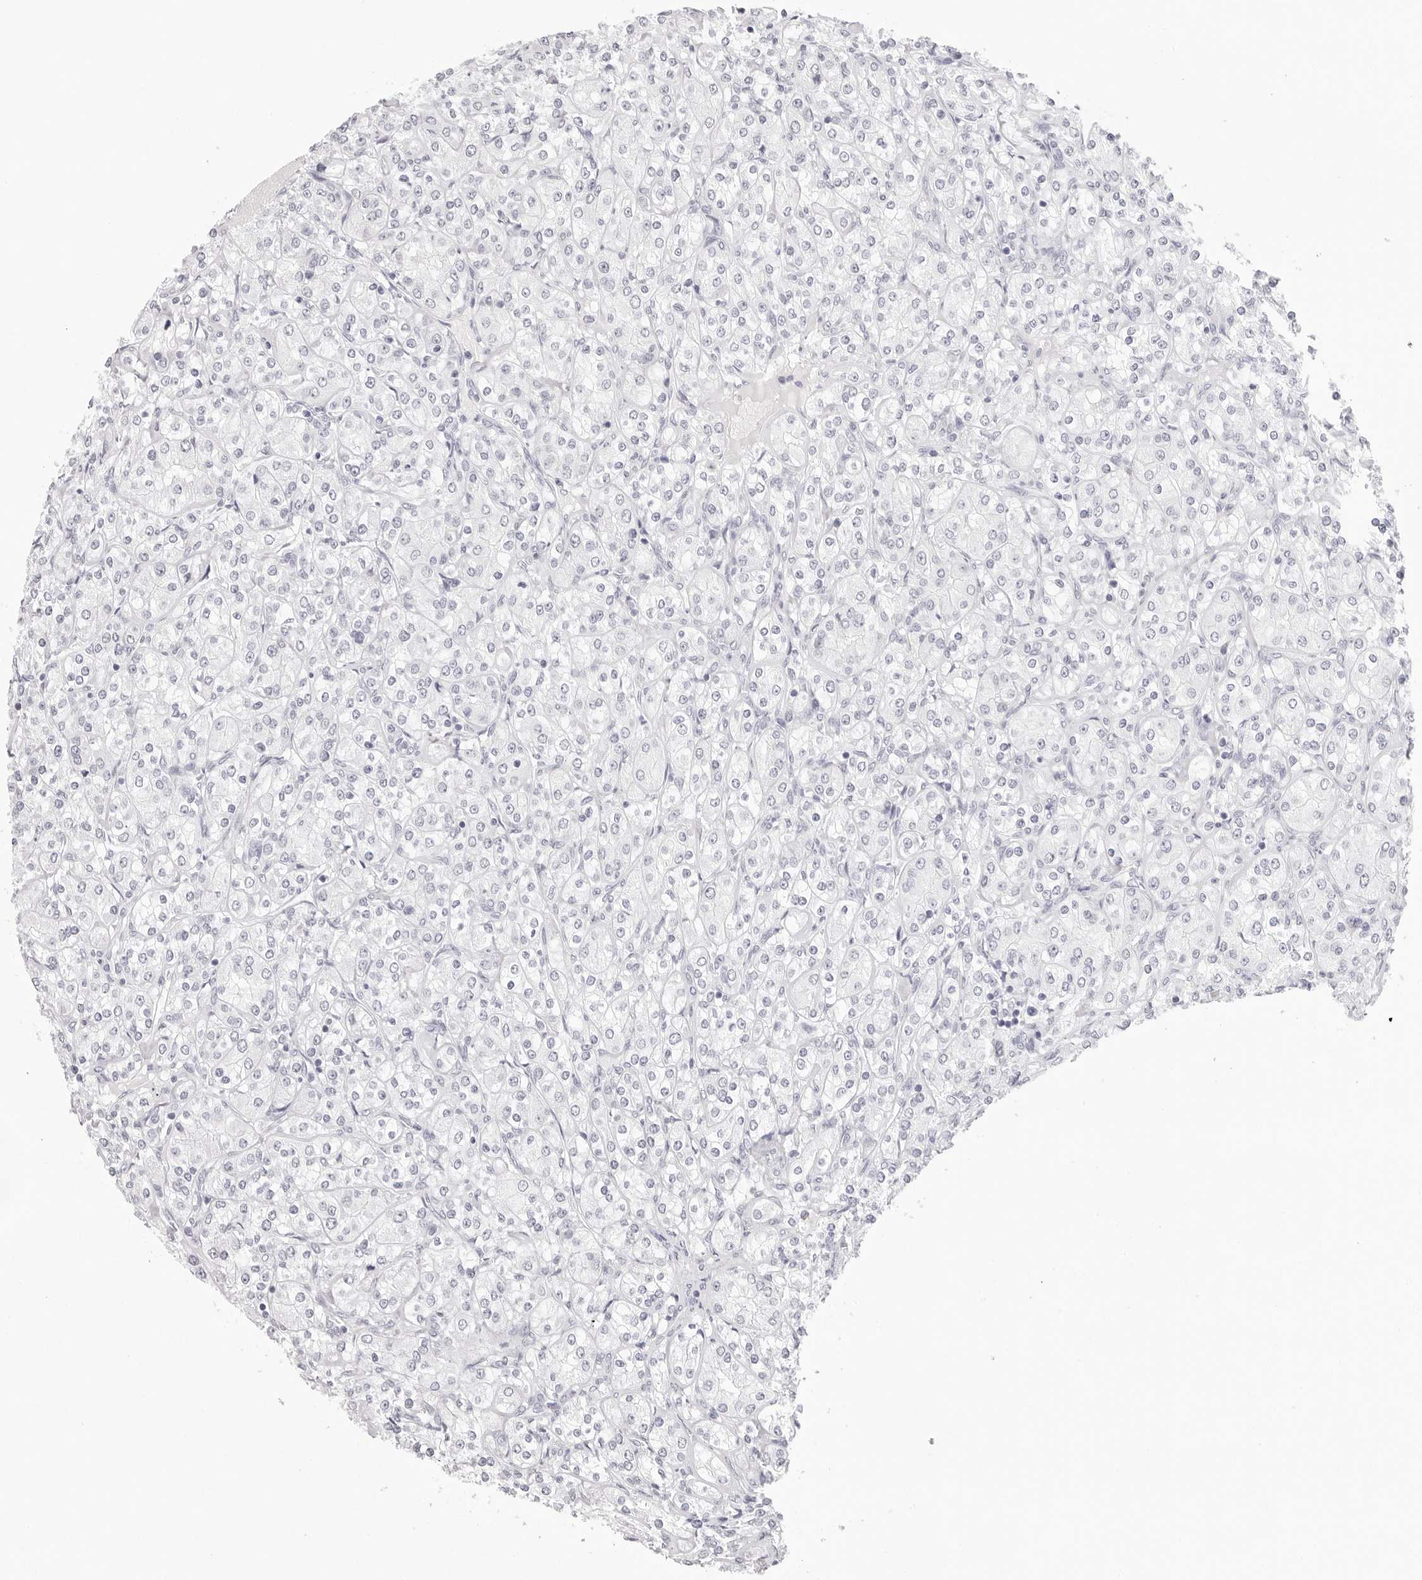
{"staining": {"intensity": "negative", "quantity": "none", "location": "none"}, "tissue": "renal cancer", "cell_type": "Tumor cells", "image_type": "cancer", "snomed": [{"axis": "morphology", "description": "Adenocarcinoma, NOS"}, {"axis": "topography", "description": "Kidney"}], "caption": "Immunohistochemical staining of human renal cancer demonstrates no significant expression in tumor cells. (DAB (3,3'-diaminobenzidine) IHC visualized using brightfield microscopy, high magnification).", "gene": "CST5", "patient": {"sex": "male", "age": 77}}